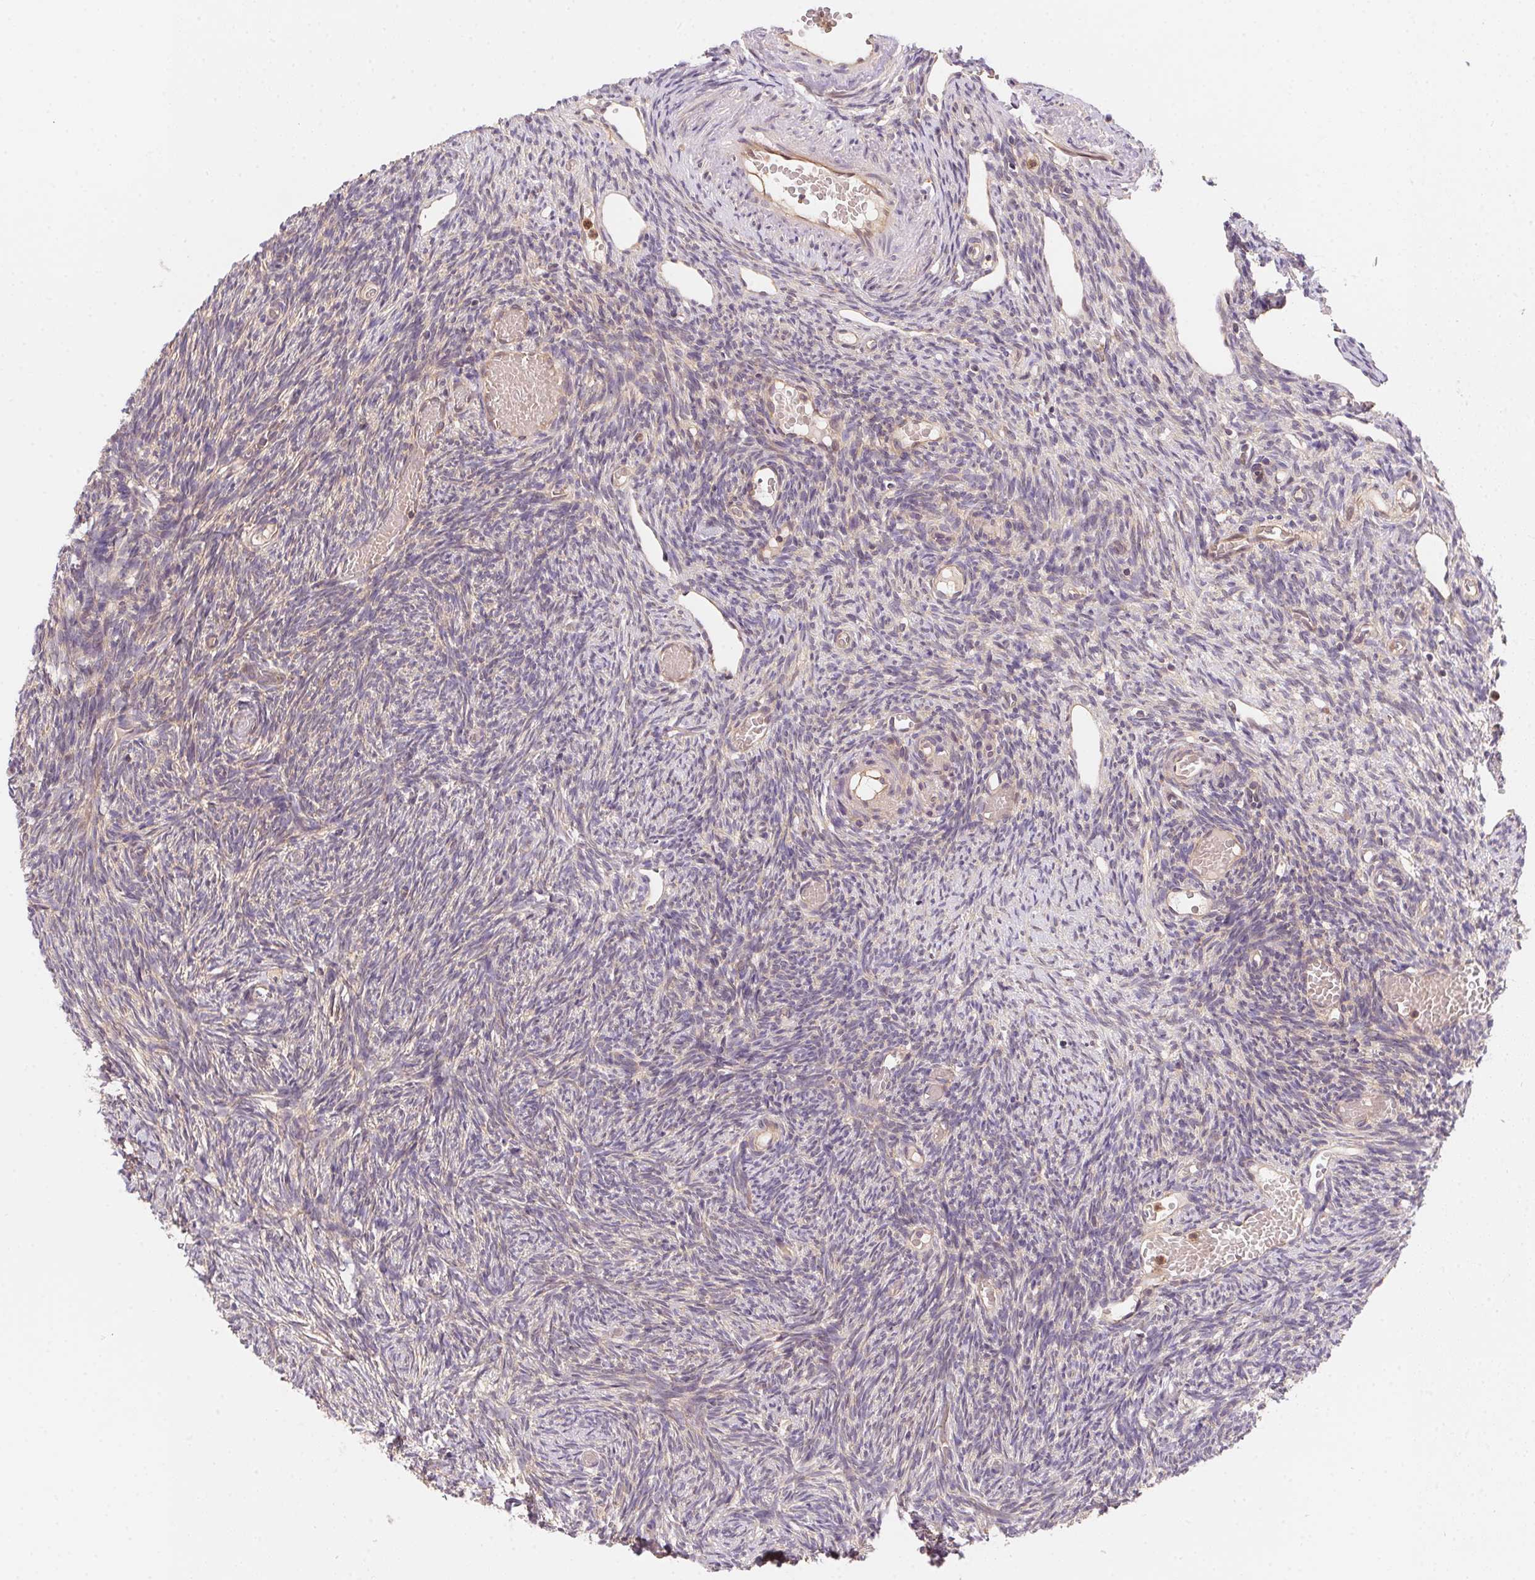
{"staining": {"intensity": "negative", "quantity": "none", "location": "none"}, "tissue": "ovary", "cell_type": "Ovarian stroma cells", "image_type": "normal", "snomed": [{"axis": "morphology", "description": "Normal tissue, NOS"}, {"axis": "topography", "description": "Ovary"}], "caption": "Immunohistochemistry (IHC) micrograph of normal human ovary stained for a protein (brown), which demonstrates no positivity in ovarian stroma cells.", "gene": "PRKAA1", "patient": {"sex": "female", "age": 39}}